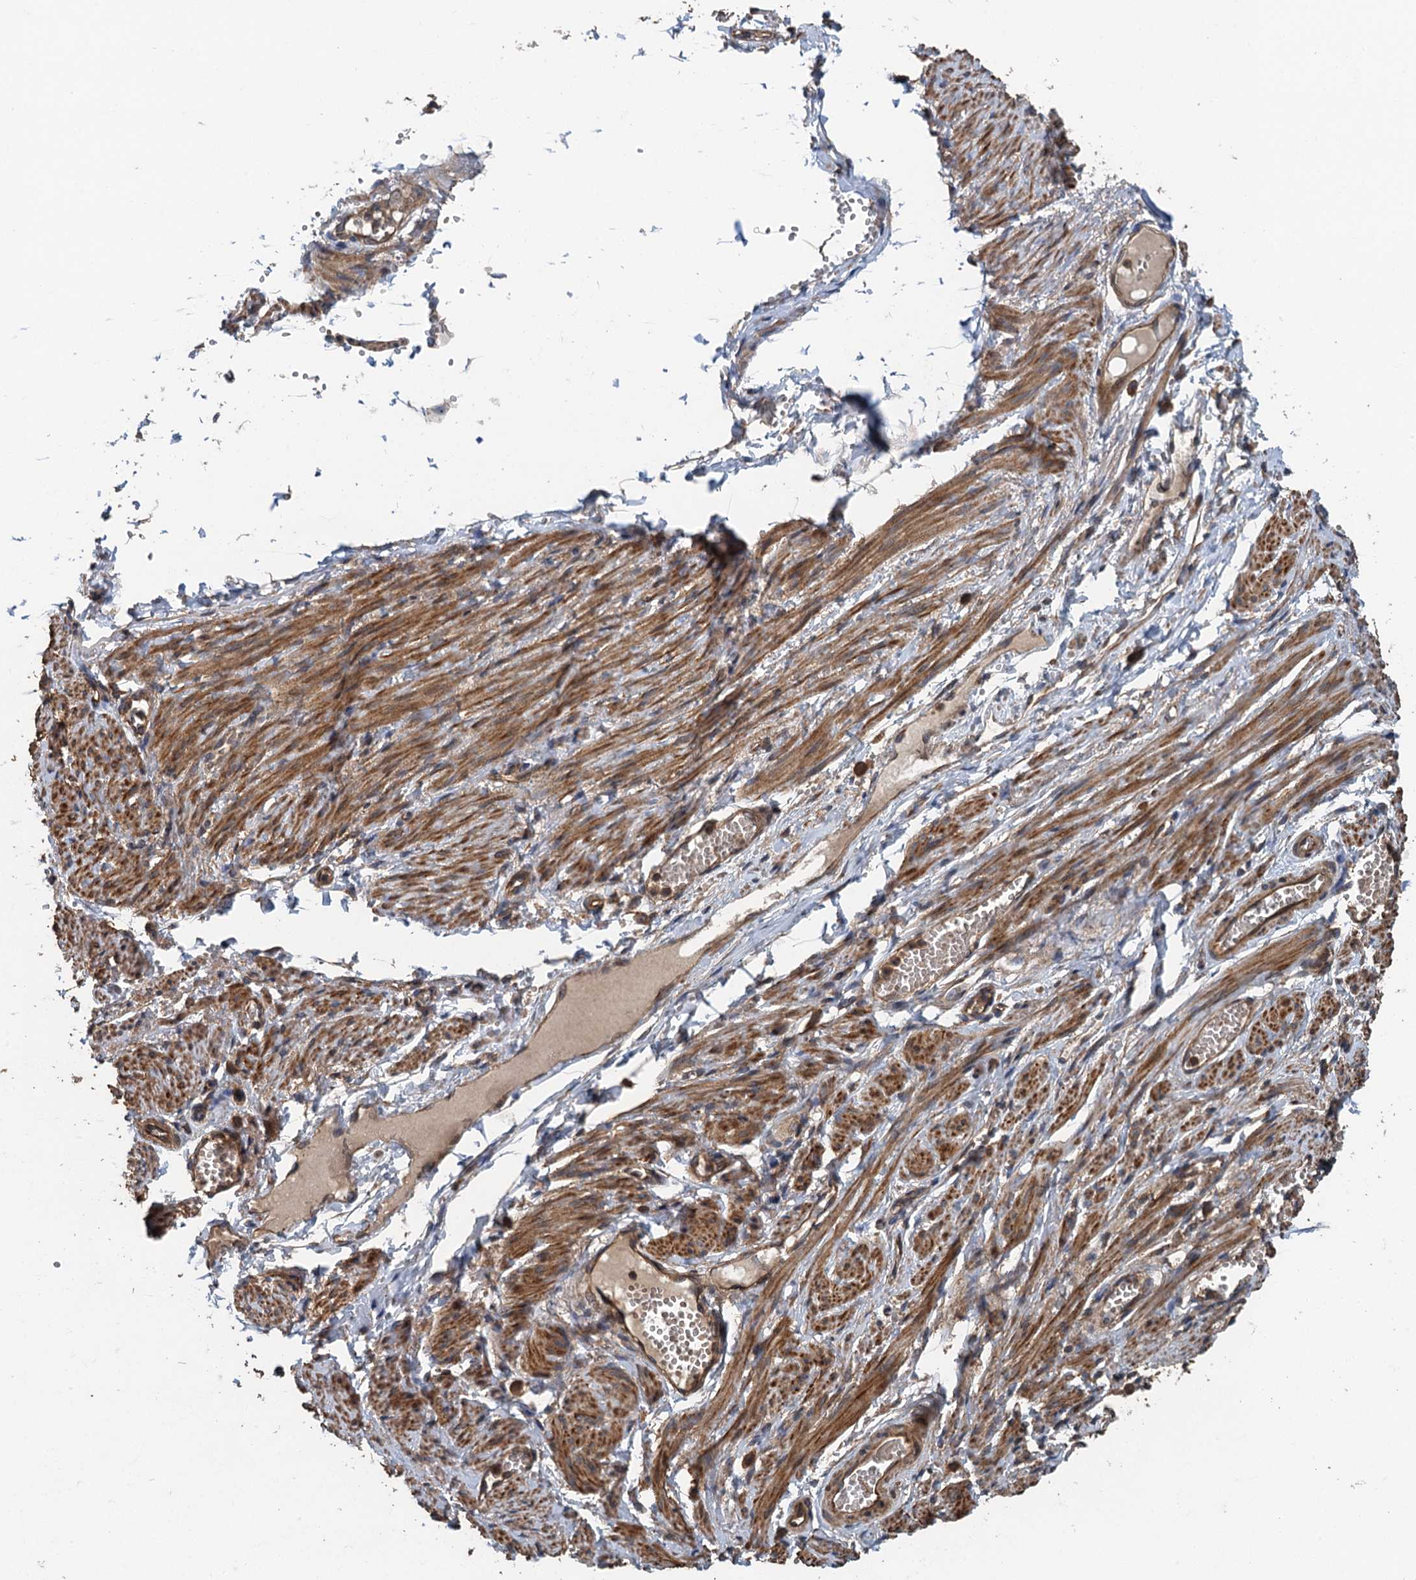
{"staining": {"intensity": "negative", "quantity": "none", "location": "none"}, "tissue": "soft tissue", "cell_type": "Chondrocytes", "image_type": "normal", "snomed": [{"axis": "morphology", "description": "Normal tissue, NOS"}, {"axis": "topography", "description": "Smooth muscle"}, {"axis": "topography", "description": "Peripheral nerve tissue"}], "caption": "Immunohistochemical staining of normal human soft tissue demonstrates no significant expression in chondrocytes.", "gene": "BORCS5", "patient": {"sex": "female", "age": 39}}